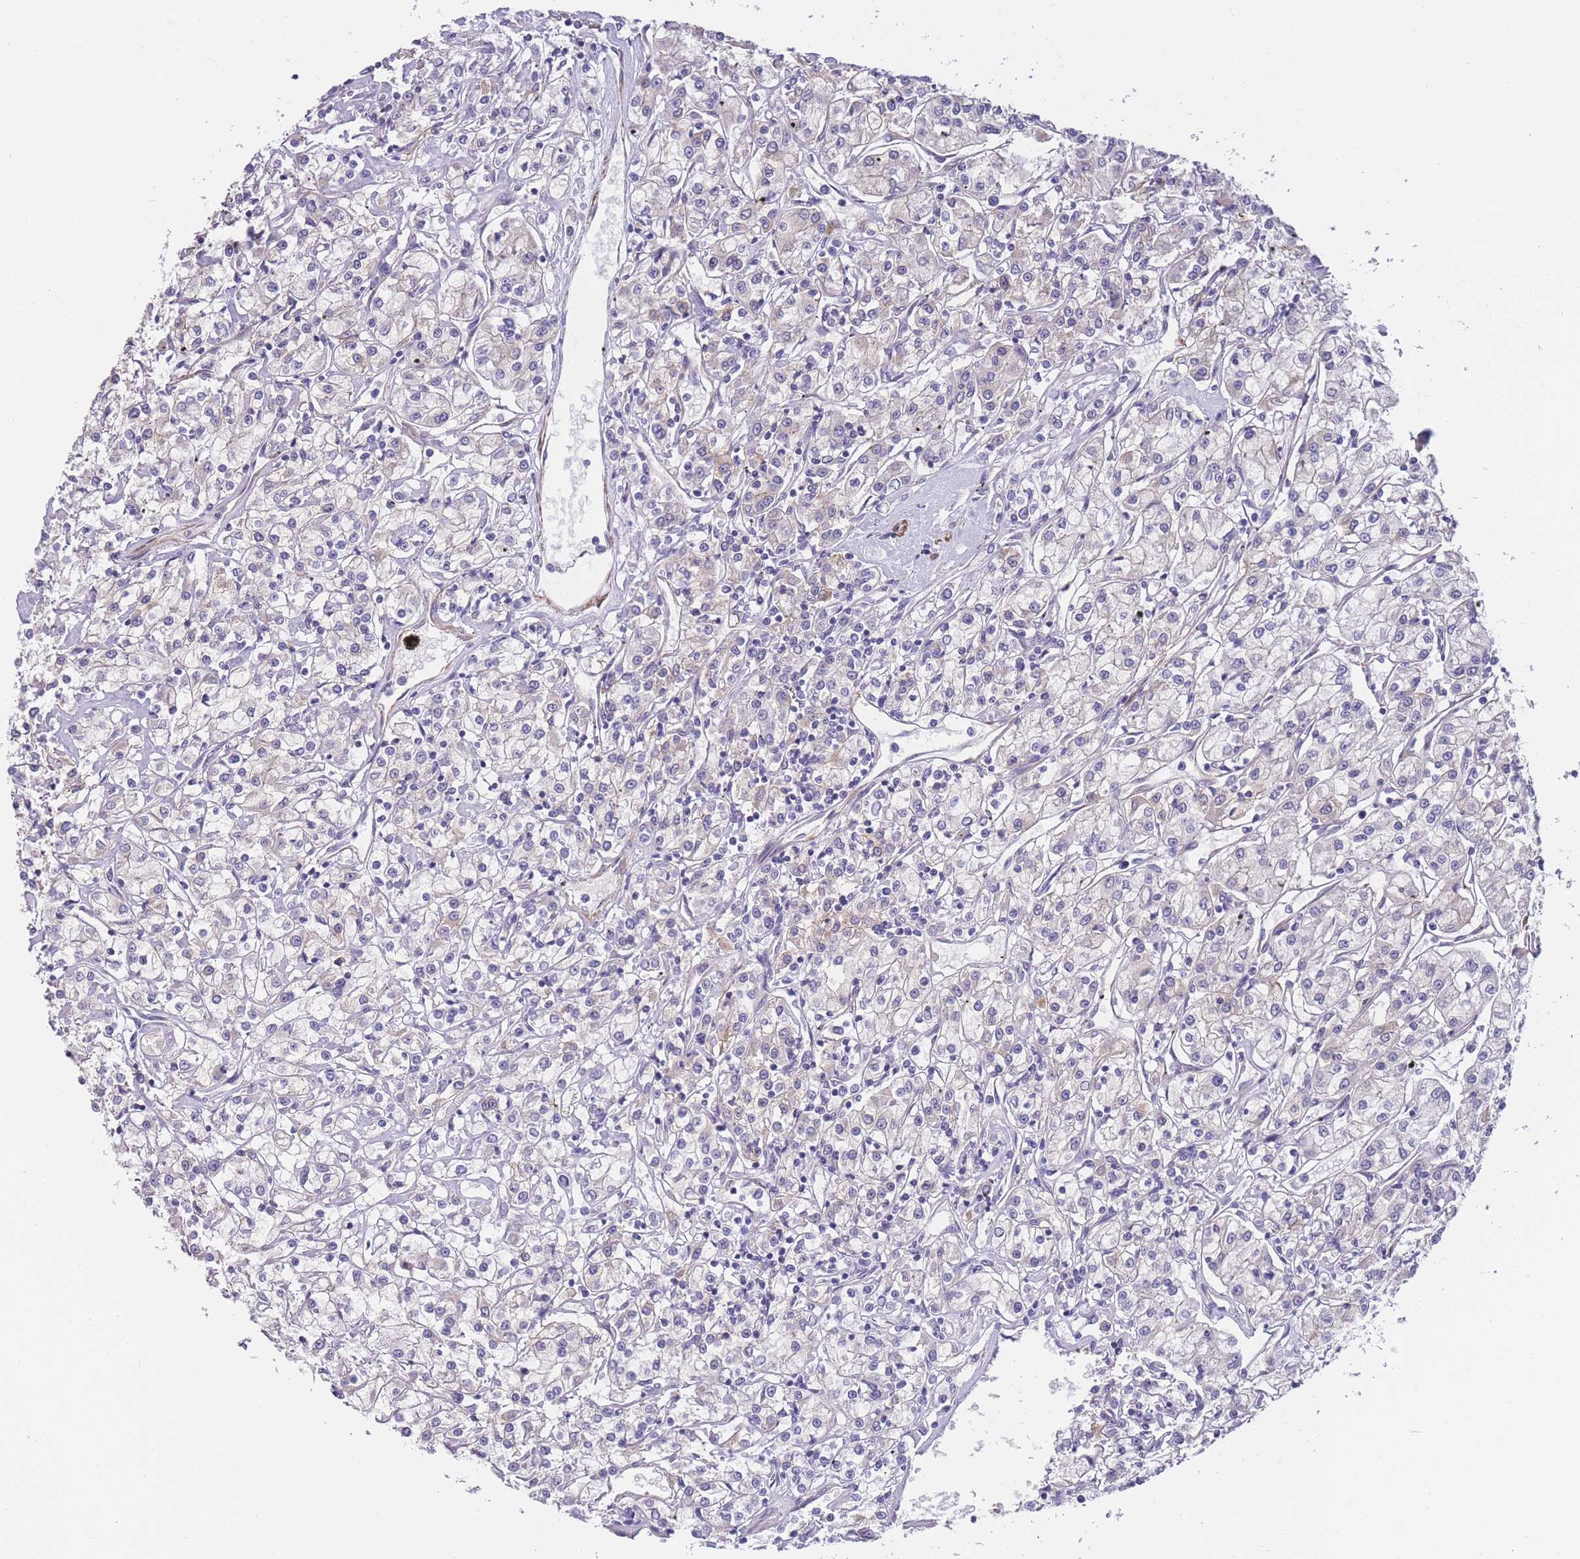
{"staining": {"intensity": "negative", "quantity": "none", "location": "none"}, "tissue": "renal cancer", "cell_type": "Tumor cells", "image_type": "cancer", "snomed": [{"axis": "morphology", "description": "Adenocarcinoma, NOS"}, {"axis": "topography", "description": "Kidney"}], "caption": "Tumor cells are negative for protein expression in human renal cancer (adenocarcinoma).", "gene": "FAM124A", "patient": {"sex": "female", "age": 59}}